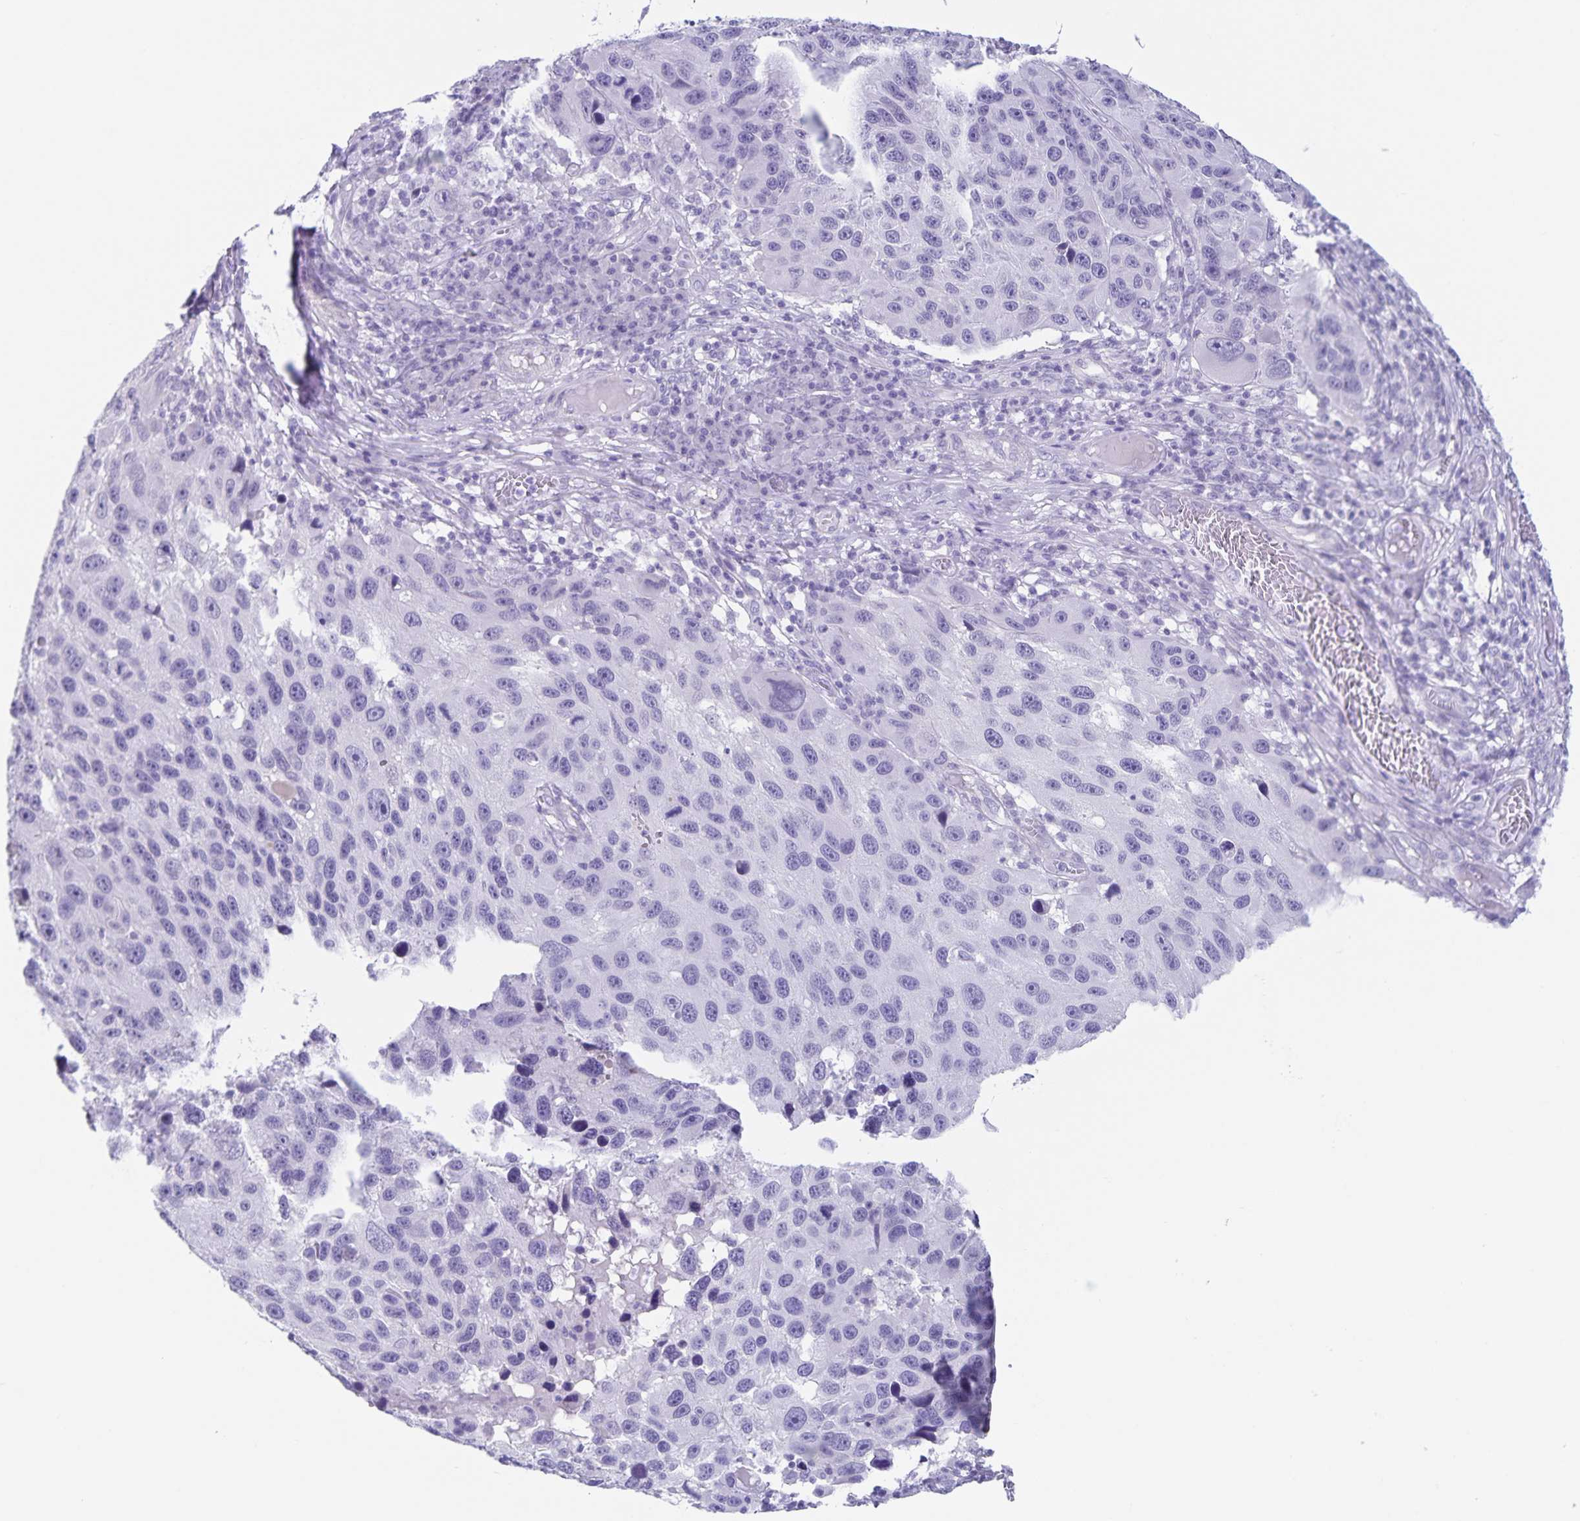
{"staining": {"intensity": "negative", "quantity": "none", "location": "none"}, "tissue": "melanoma", "cell_type": "Tumor cells", "image_type": "cancer", "snomed": [{"axis": "morphology", "description": "Malignant melanoma, NOS"}, {"axis": "topography", "description": "Skin"}], "caption": "Immunohistochemistry of human malignant melanoma exhibits no positivity in tumor cells.", "gene": "C11orf42", "patient": {"sex": "male", "age": 53}}